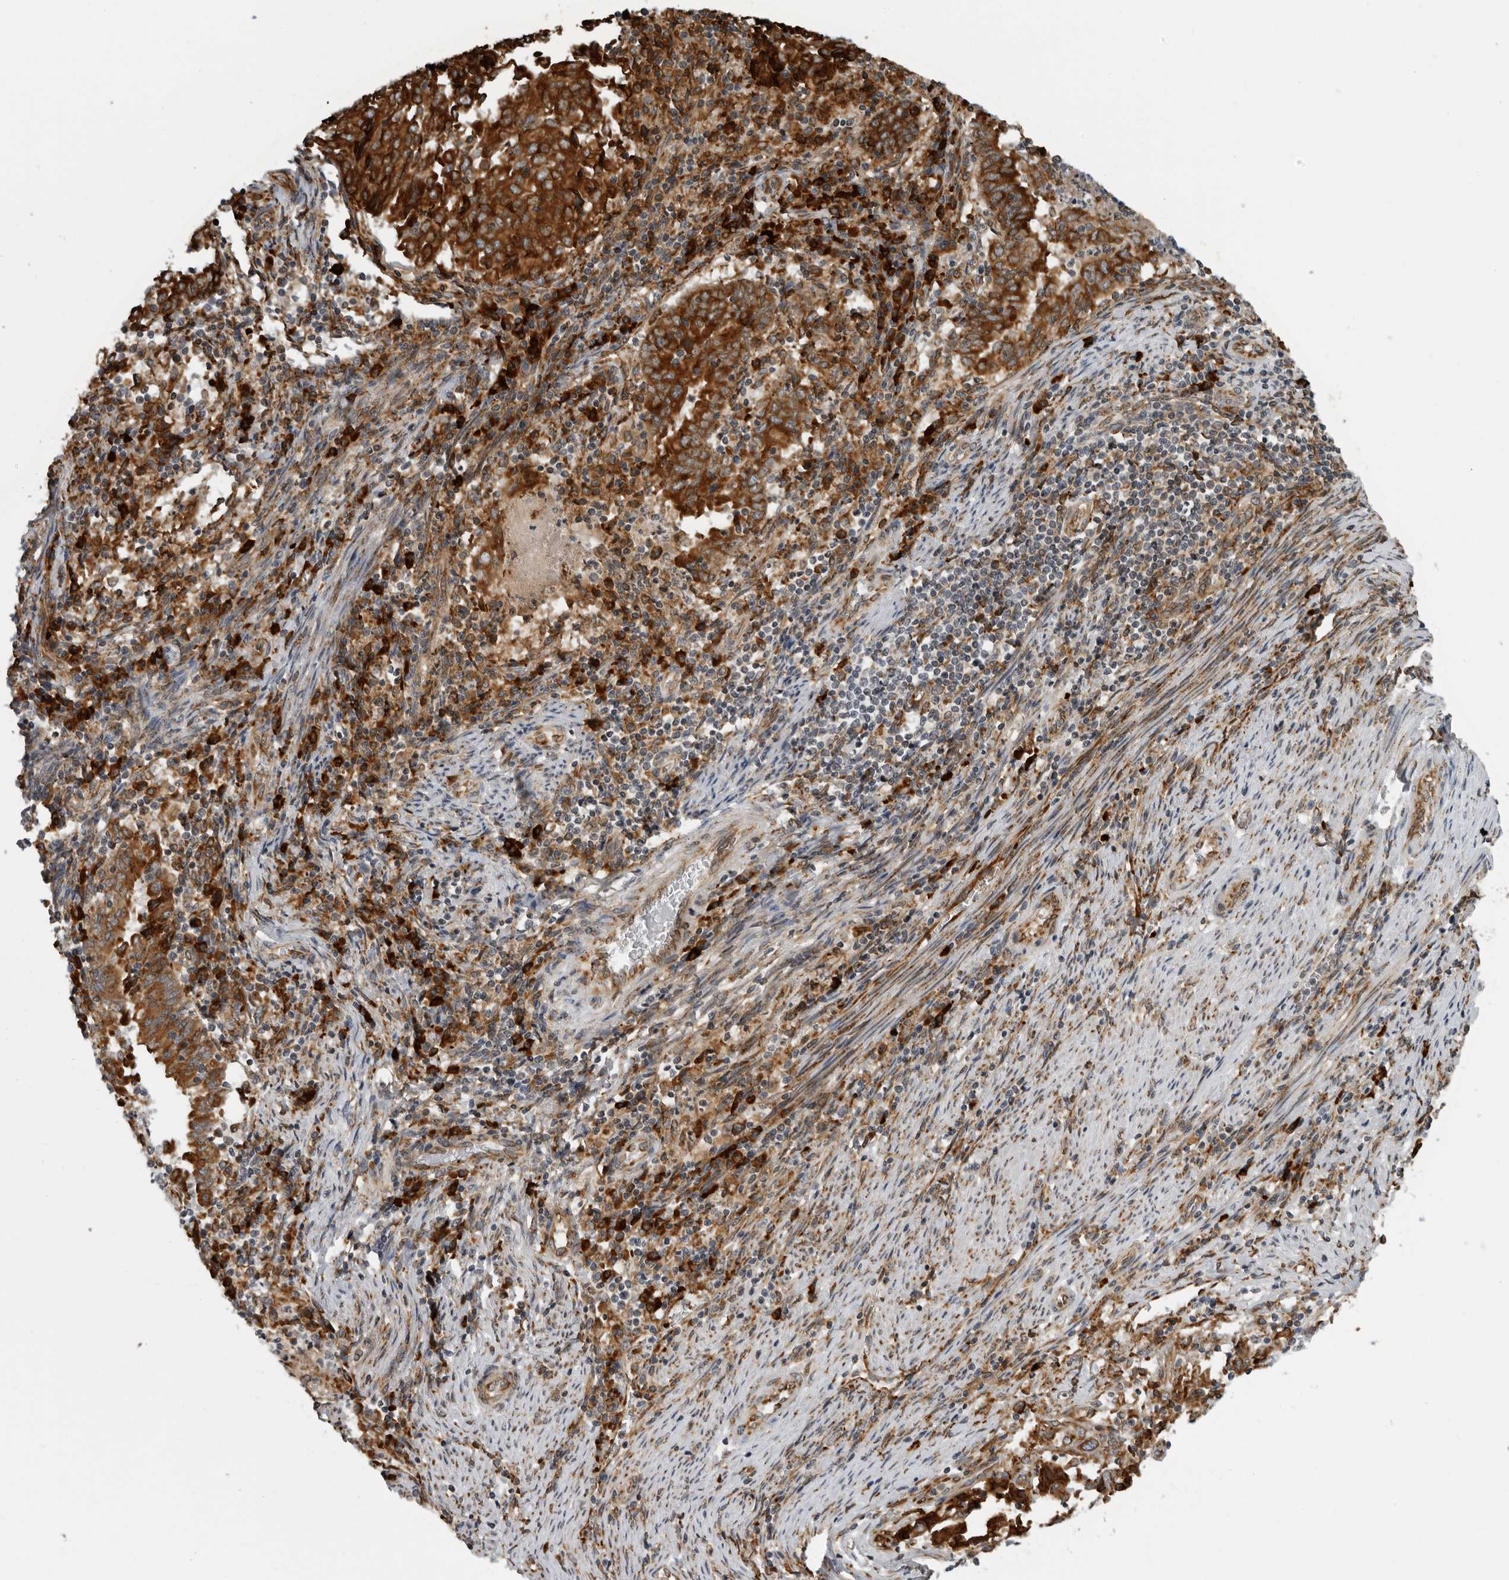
{"staining": {"intensity": "strong", "quantity": ">75%", "location": "cytoplasmic/membranous"}, "tissue": "endometrial cancer", "cell_type": "Tumor cells", "image_type": "cancer", "snomed": [{"axis": "morphology", "description": "Adenocarcinoma, NOS"}, {"axis": "topography", "description": "Endometrium"}], "caption": "Tumor cells exhibit high levels of strong cytoplasmic/membranous positivity in about >75% of cells in endometrial adenocarcinoma.", "gene": "ALPK2", "patient": {"sex": "female", "age": 80}}